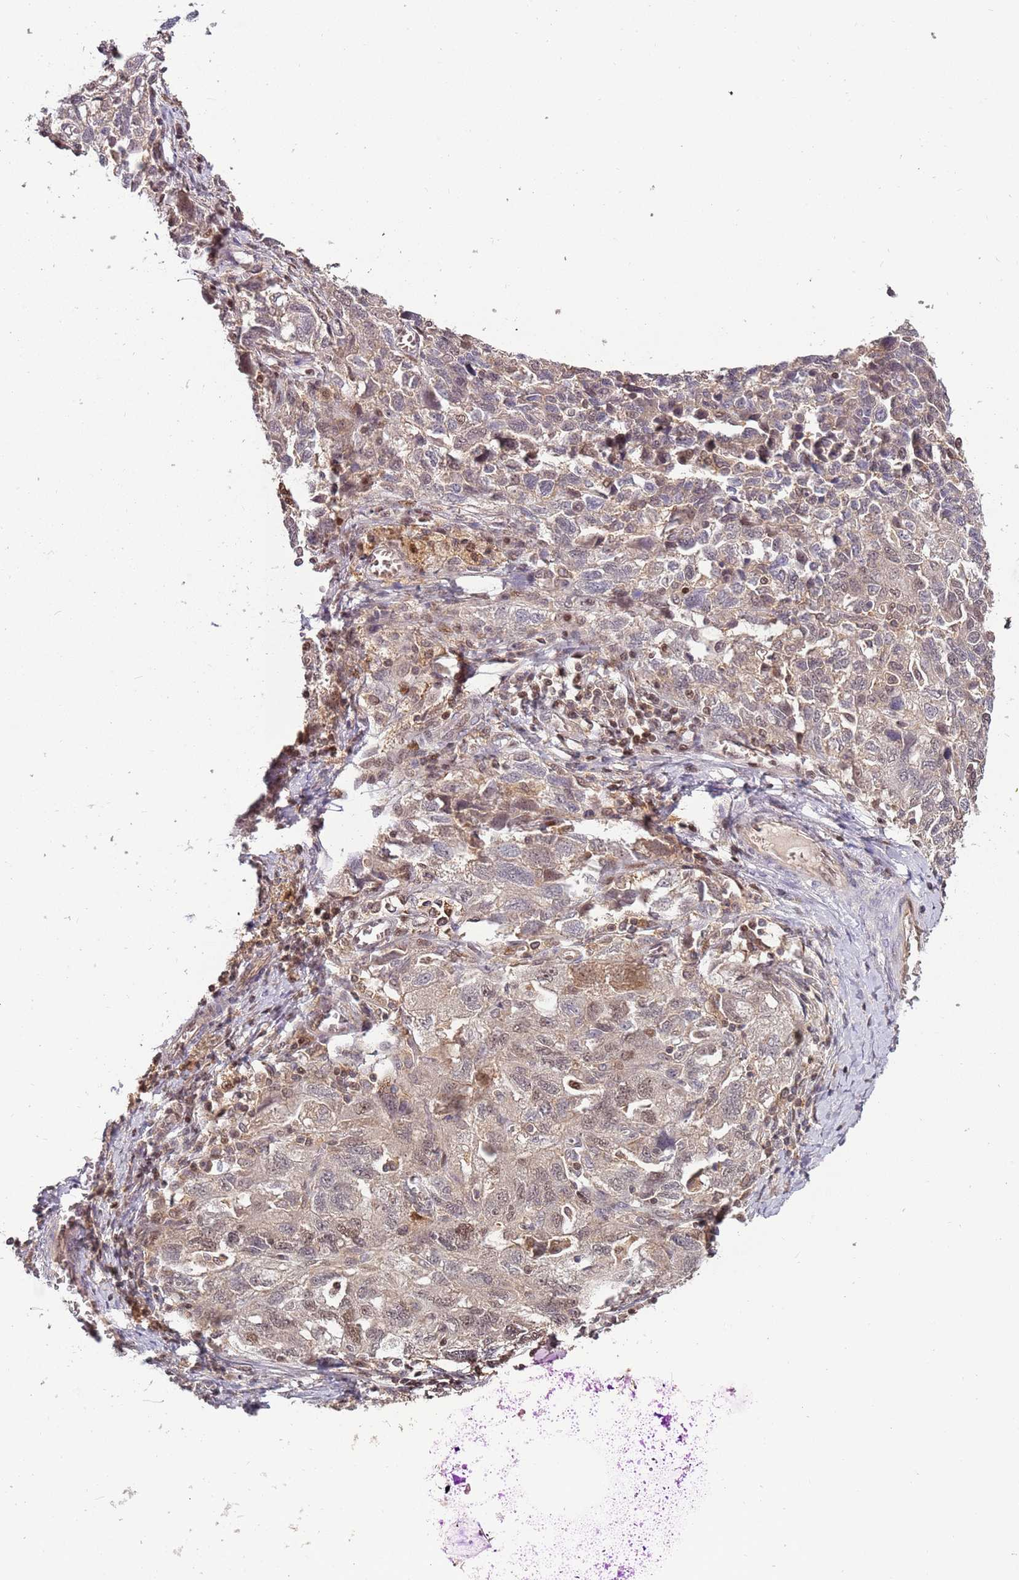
{"staining": {"intensity": "weak", "quantity": "25%-75%", "location": "cytoplasmic/membranous,nuclear"}, "tissue": "ovarian cancer", "cell_type": "Tumor cells", "image_type": "cancer", "snomed": [{"axis": "morphology", "description": "Carcinoma, NOS"}, {"axis": "morphology", "description": "Cystadenocarcinoma, serous, NOS"}, {"axis": "topography", "description": "Ovary"}], "caption": "Immunohistochemical staining of ovarian cancer shows low levels of weak cytoplasmic/membranous and nuclear staining in about 25%-75% of tumor cells.", "gene": "GSTO2", "patient": {"sex": "female", "age": 69}}